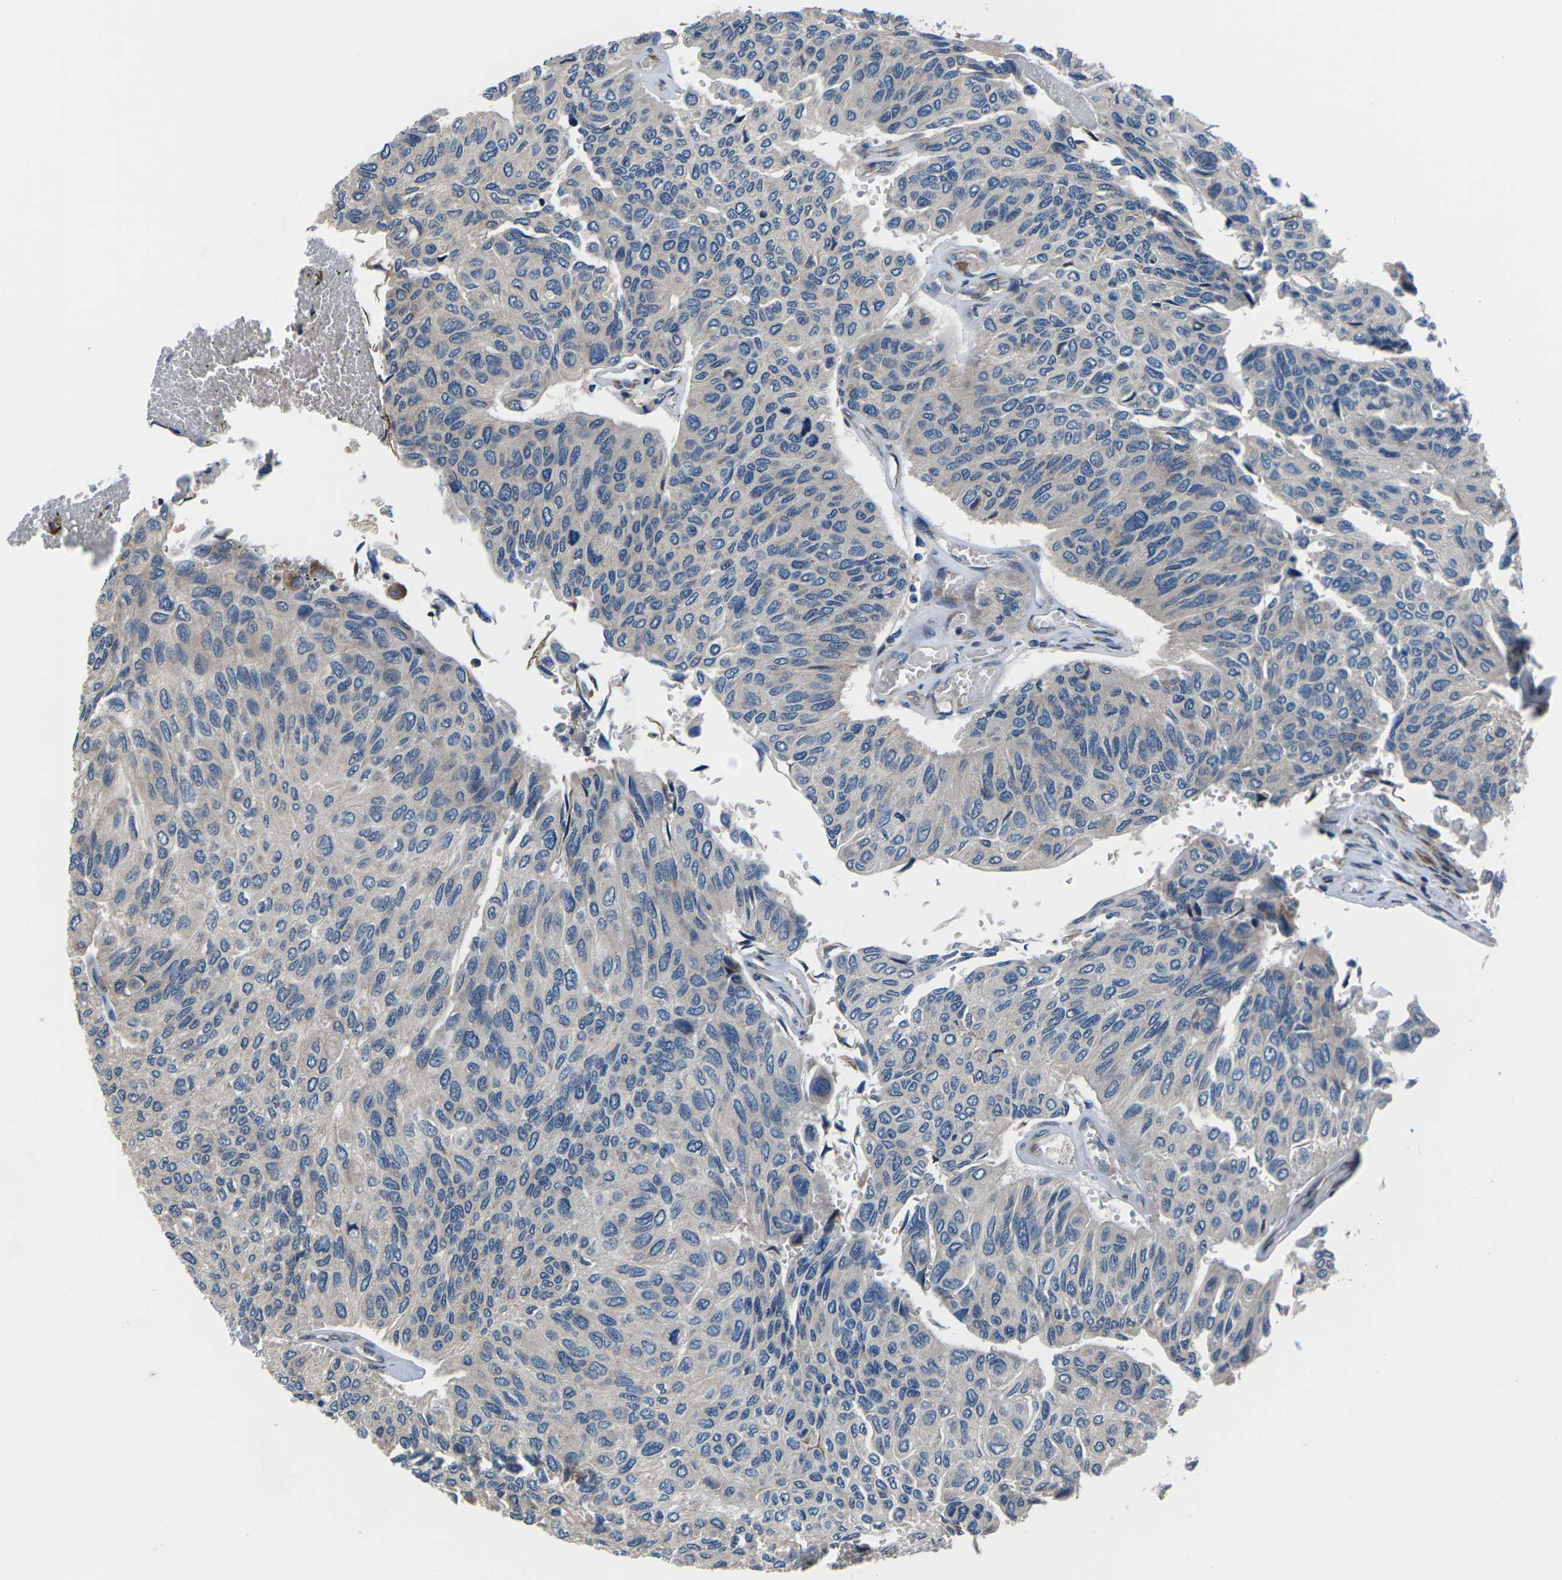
{"staining": {"intensity": "negative", "quantity": "none", "location": "none"}, "tissue": "urothelial cancer", "cell_type": "Tumor cells", "image_type": "cancer", "snomed": [{"axis": "morphology", "description": "Urothelial carcinoma, High grade"}, {"axis": "topography", "description": "Urinary bladder"}], "caption": "An image of human urothelial carcinoma (high-grade) is negative for staining in tumor cells. (DAB immunohistochemistry, high magnification).", "gene": "GABRP", "patient": {"sex": "male", "age": 66}}